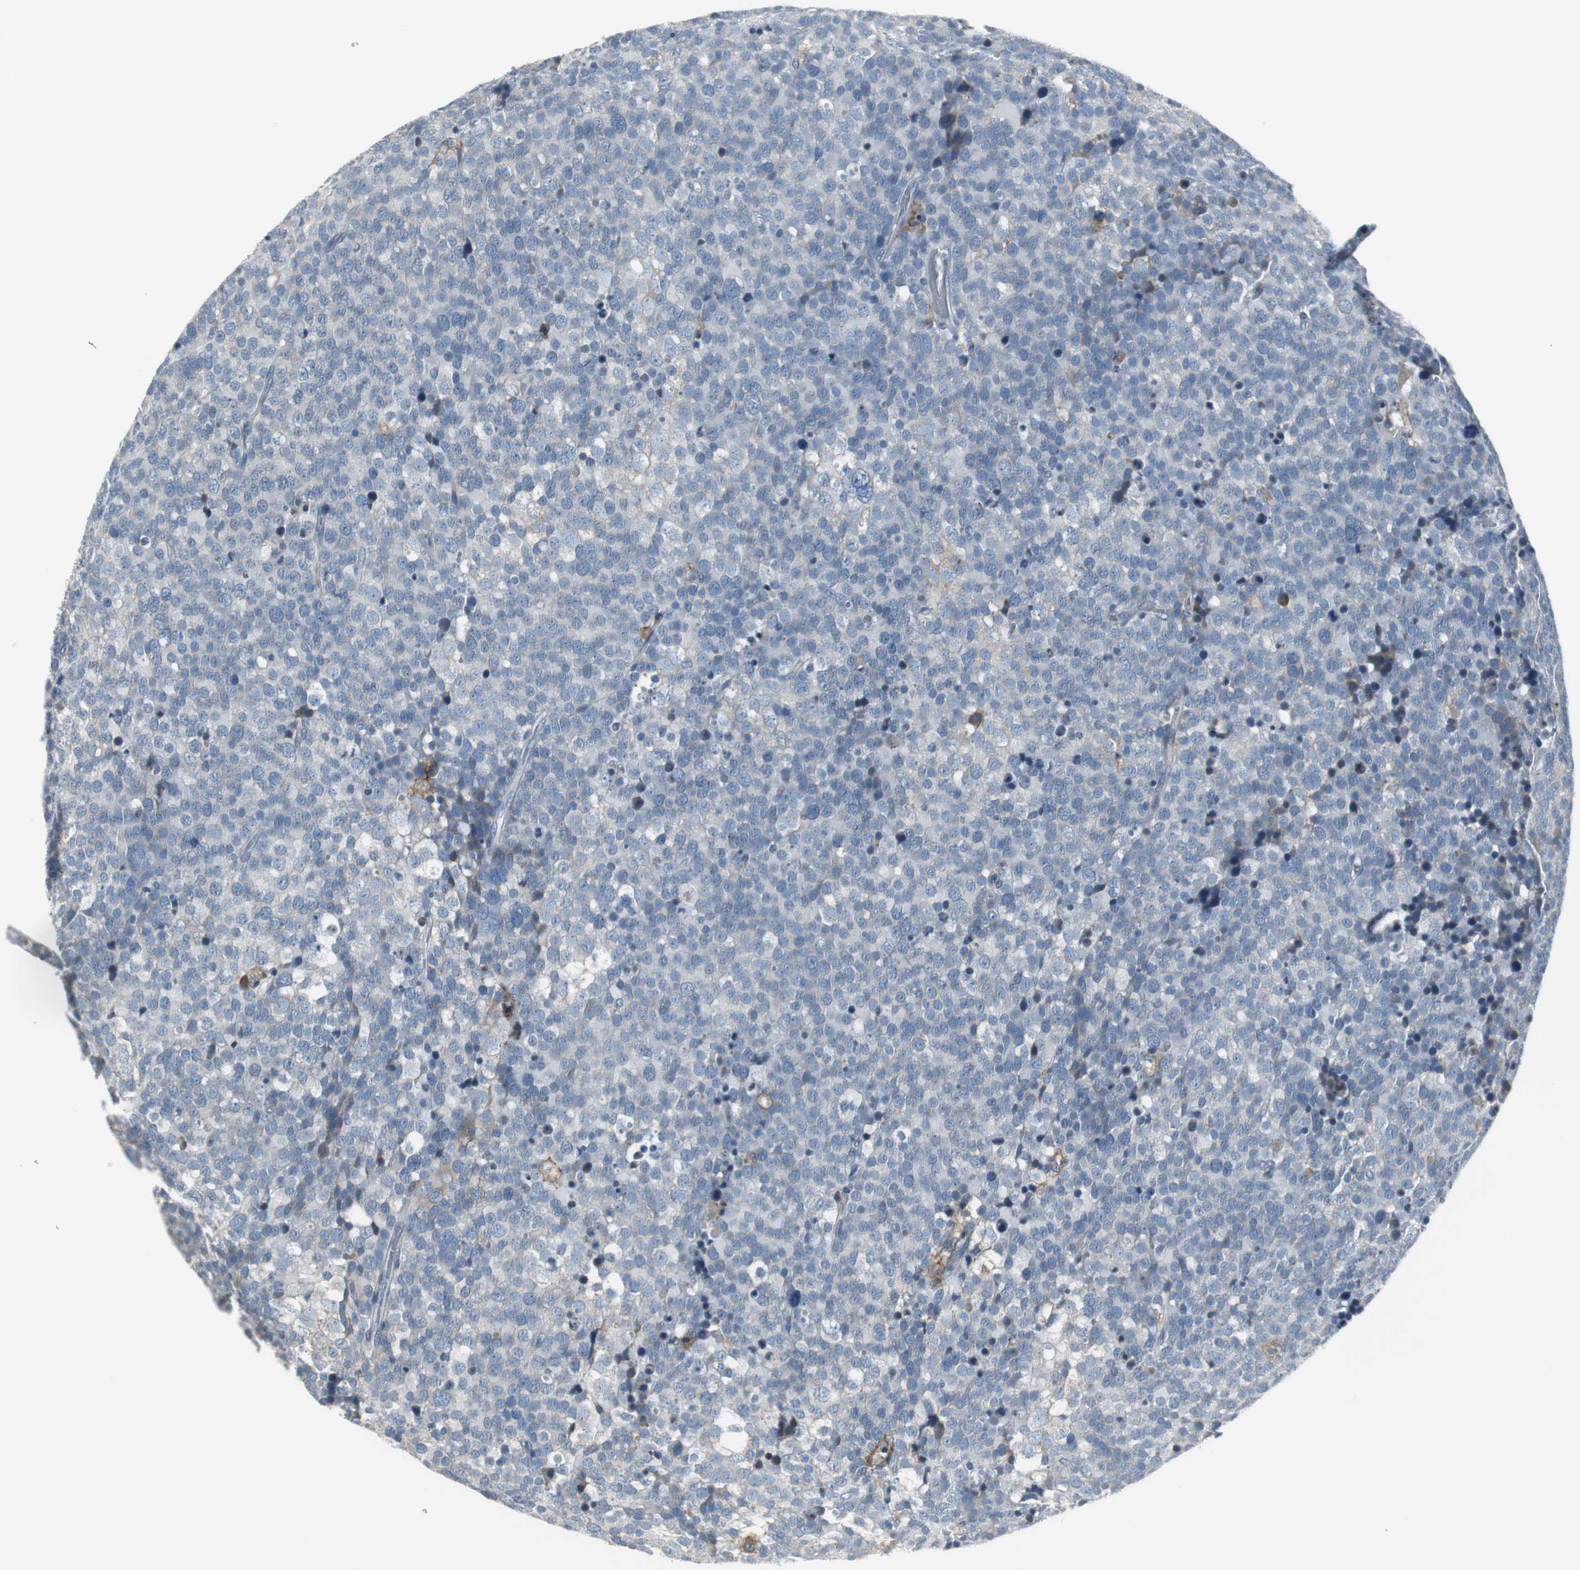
{"staining": {"intensity": "negative", "quantity": "none", "location": "none"}, "tissue": "testis cancer", "cell_type": "Tumor cells", "image_type": "cancer", "snomed": [{"axis": "morphology", "description": "Seminoma, NOS"}, {"axis": "topography", "description": "Testis"}], "caption": "Testis seminoma stained for a protein using IHC reveals no positivity tumor cells.", "gene": "SLC2A5", "patient": {"sex": "male", "age": 71}}